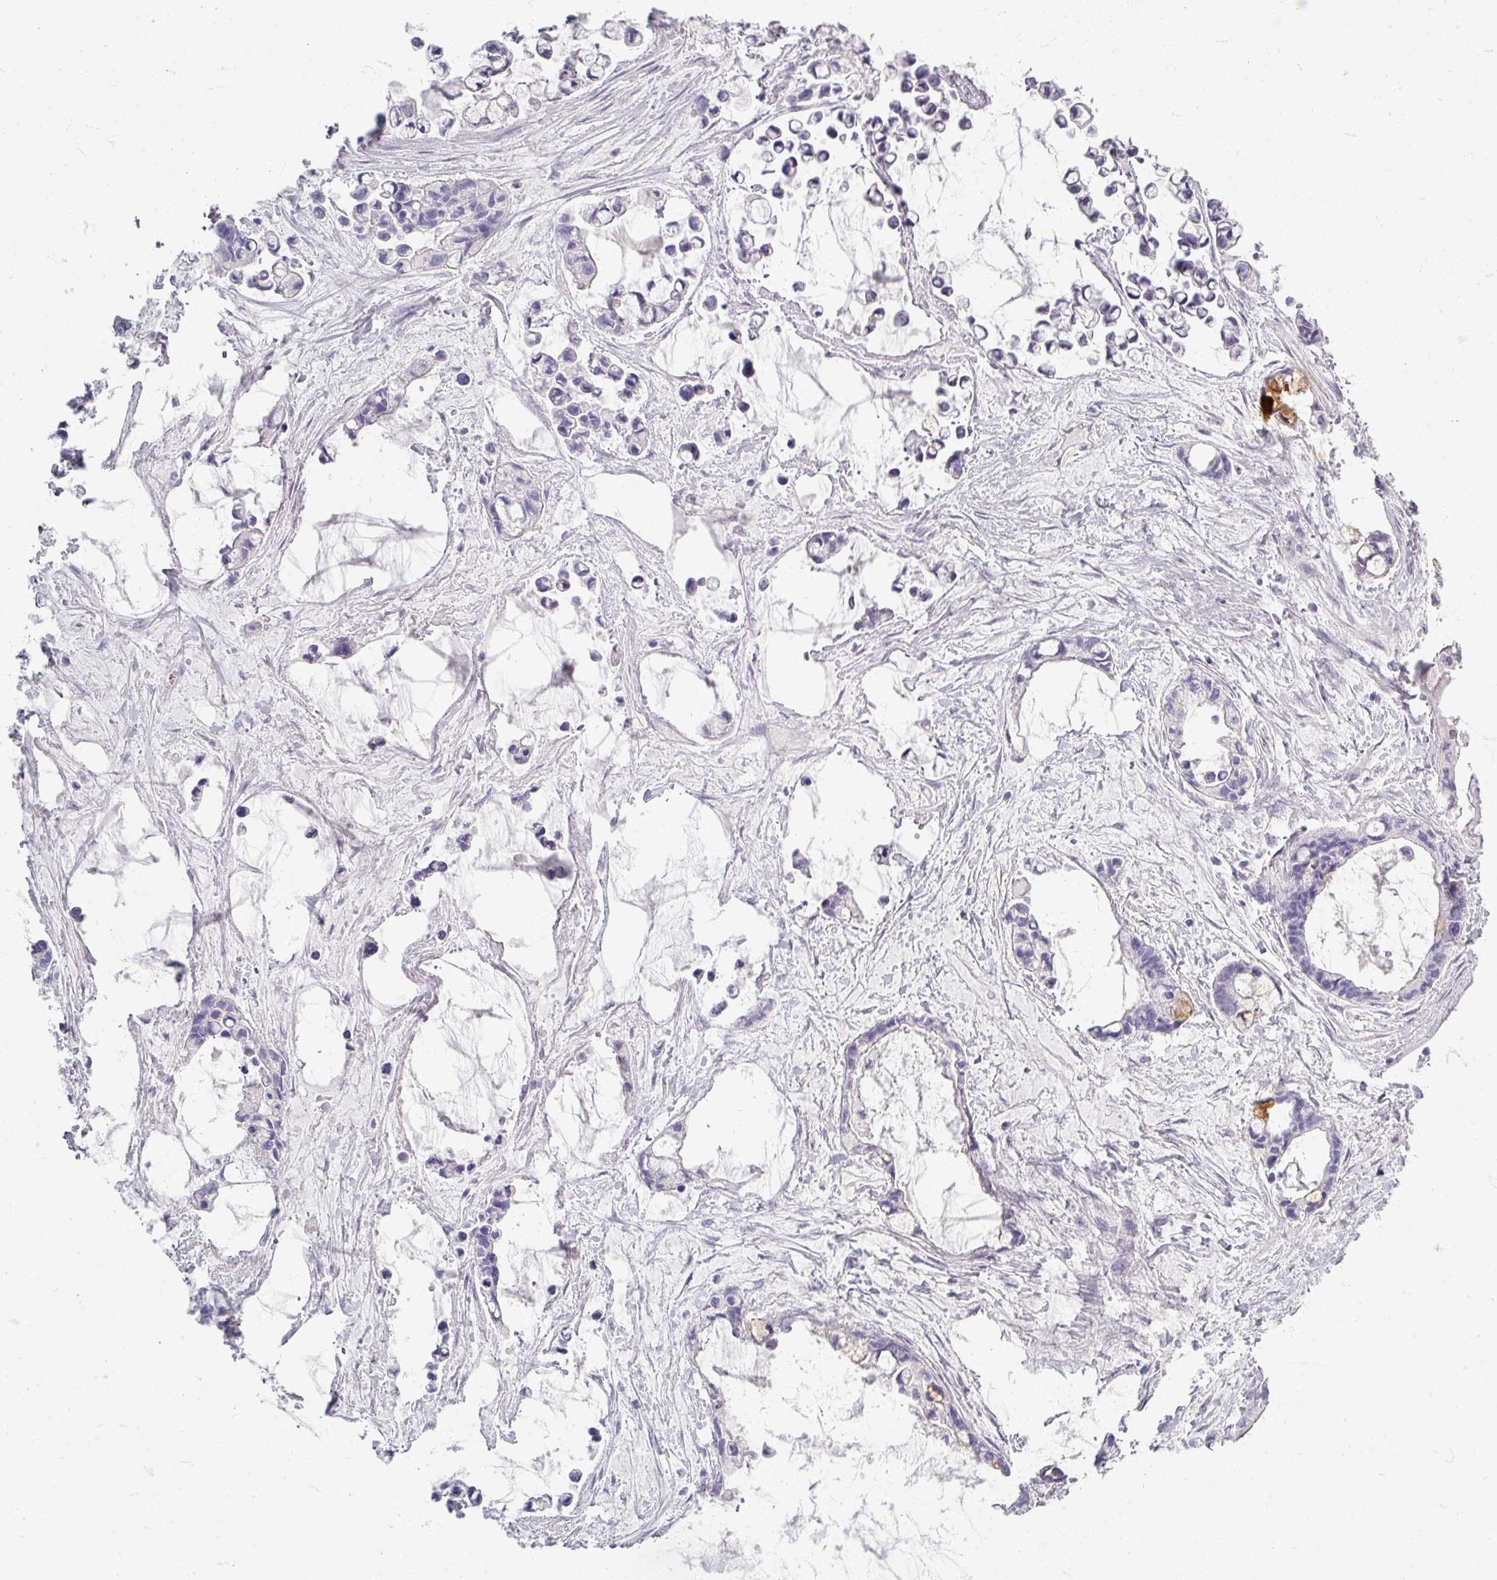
{"staining": {"intensity": "negative", "quantity": "none", "location": "none"}, "tissue": "ovarian cancer", "cell_type": "Tumor cells", "image_type": "cancer", "snomed": [{"axis": "morphology", "description": "Cystadenocarcinoma, mucinous, NOS"}, {"axis": "topography", "description": "Ovary"}], "caption": "An immunohistochemistry (IHC) photomicrograph of mucinous cystadenocarcinoma (ovarian) is shown. There is no staining in tumor cells of mucinous cystadenocarcinoma (ovarian).", "gene": "ZNF878", "patient": {"sex": "female", "age": 63}}